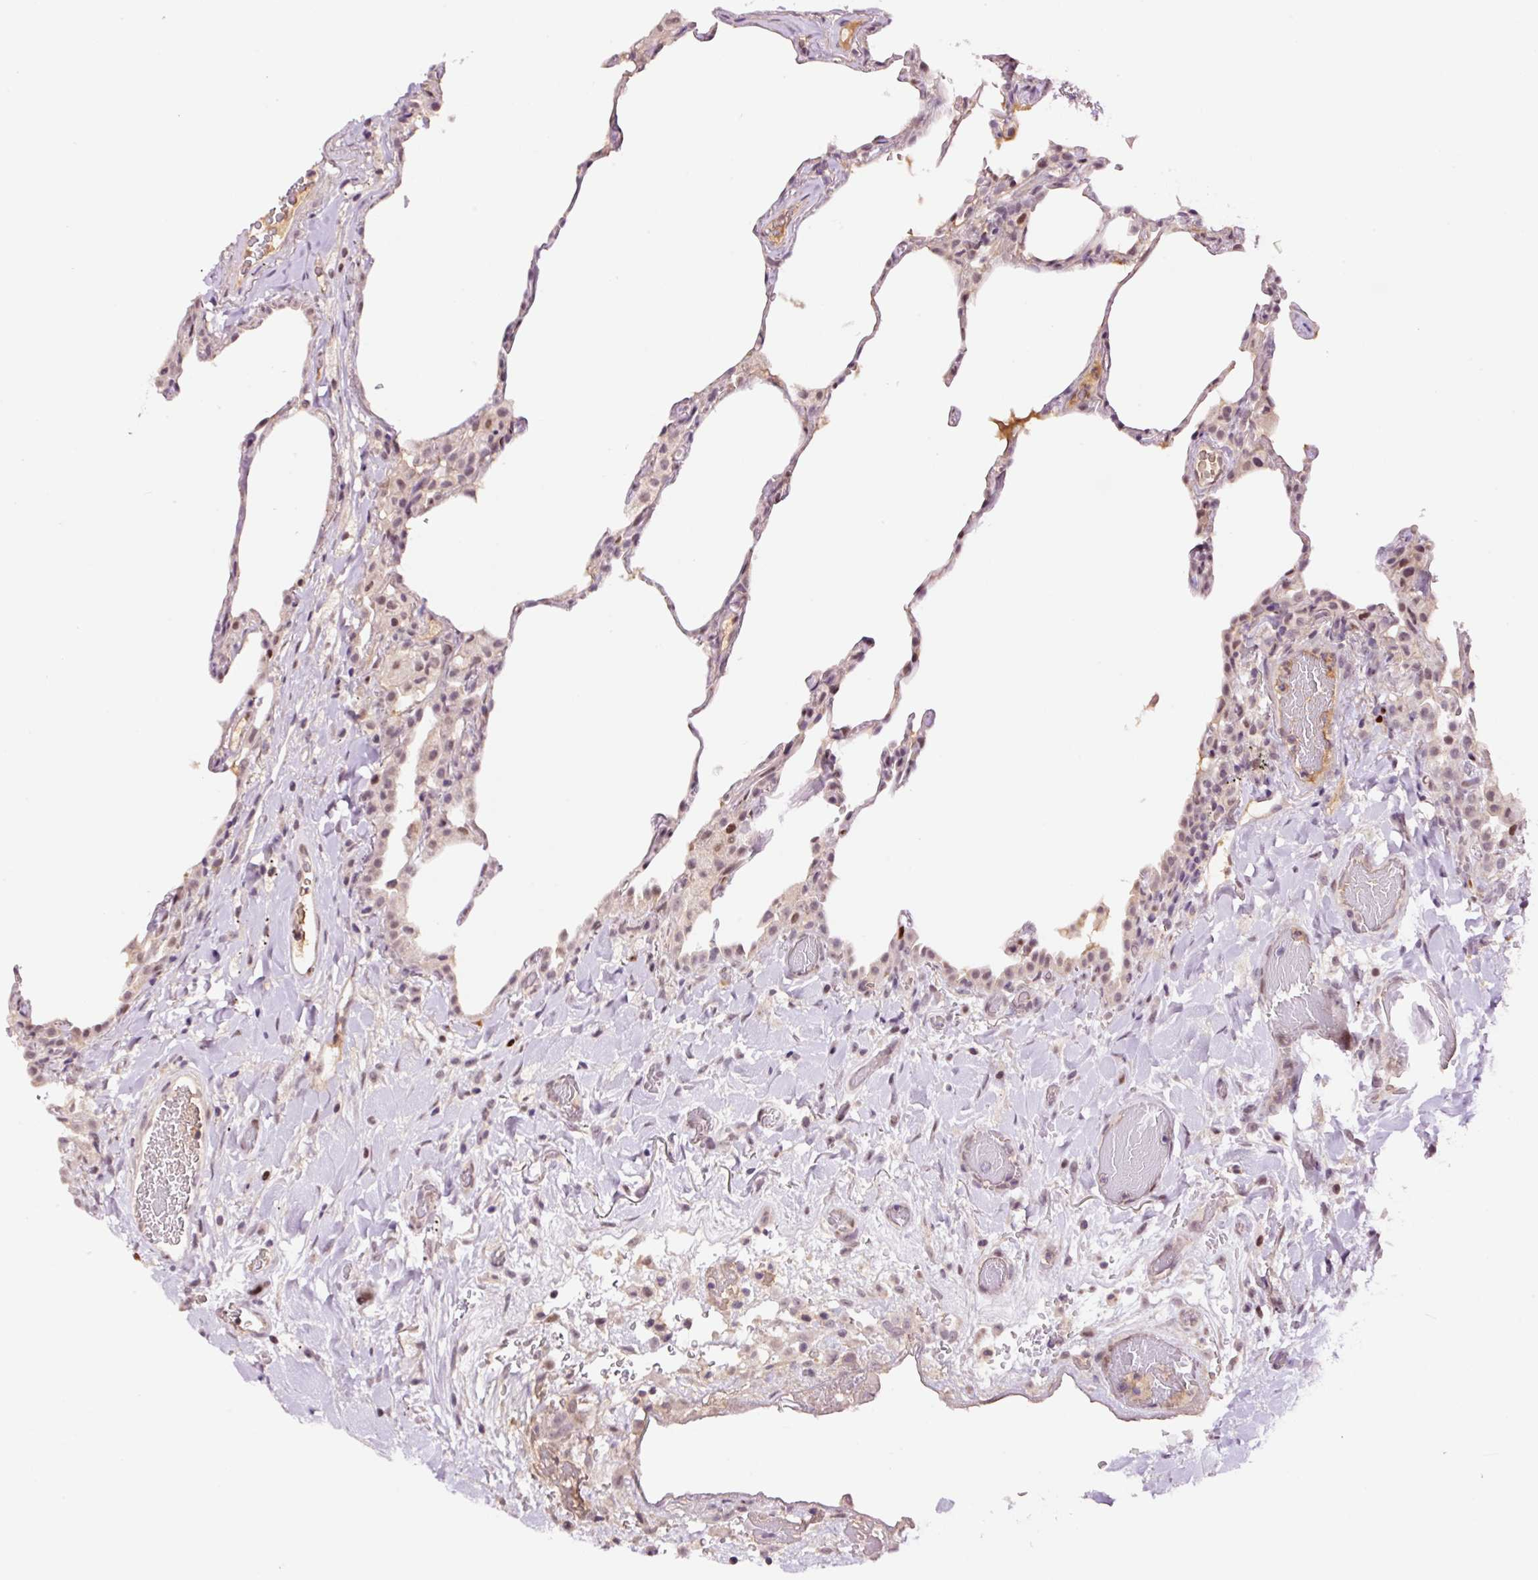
{"staining": {"intensity": "moderate", "quantity": "25%-75%", "location": "nuclear"}, "tissue": "lung", "cell_type": "Alveolar cells", "image_type": "normal", "snomed": [{"axis": "morphology", "description": "Normal tissue, NOS"}, {"axis": "topography", "description": "Lung"}], "caption": "Human lung stained with a brown dye displays moderate nuclear positive staining in approximately 25%-75% of alveolar cells.", "gene": "DPPA4", "patient": {"sex": "female", "age": 57}}